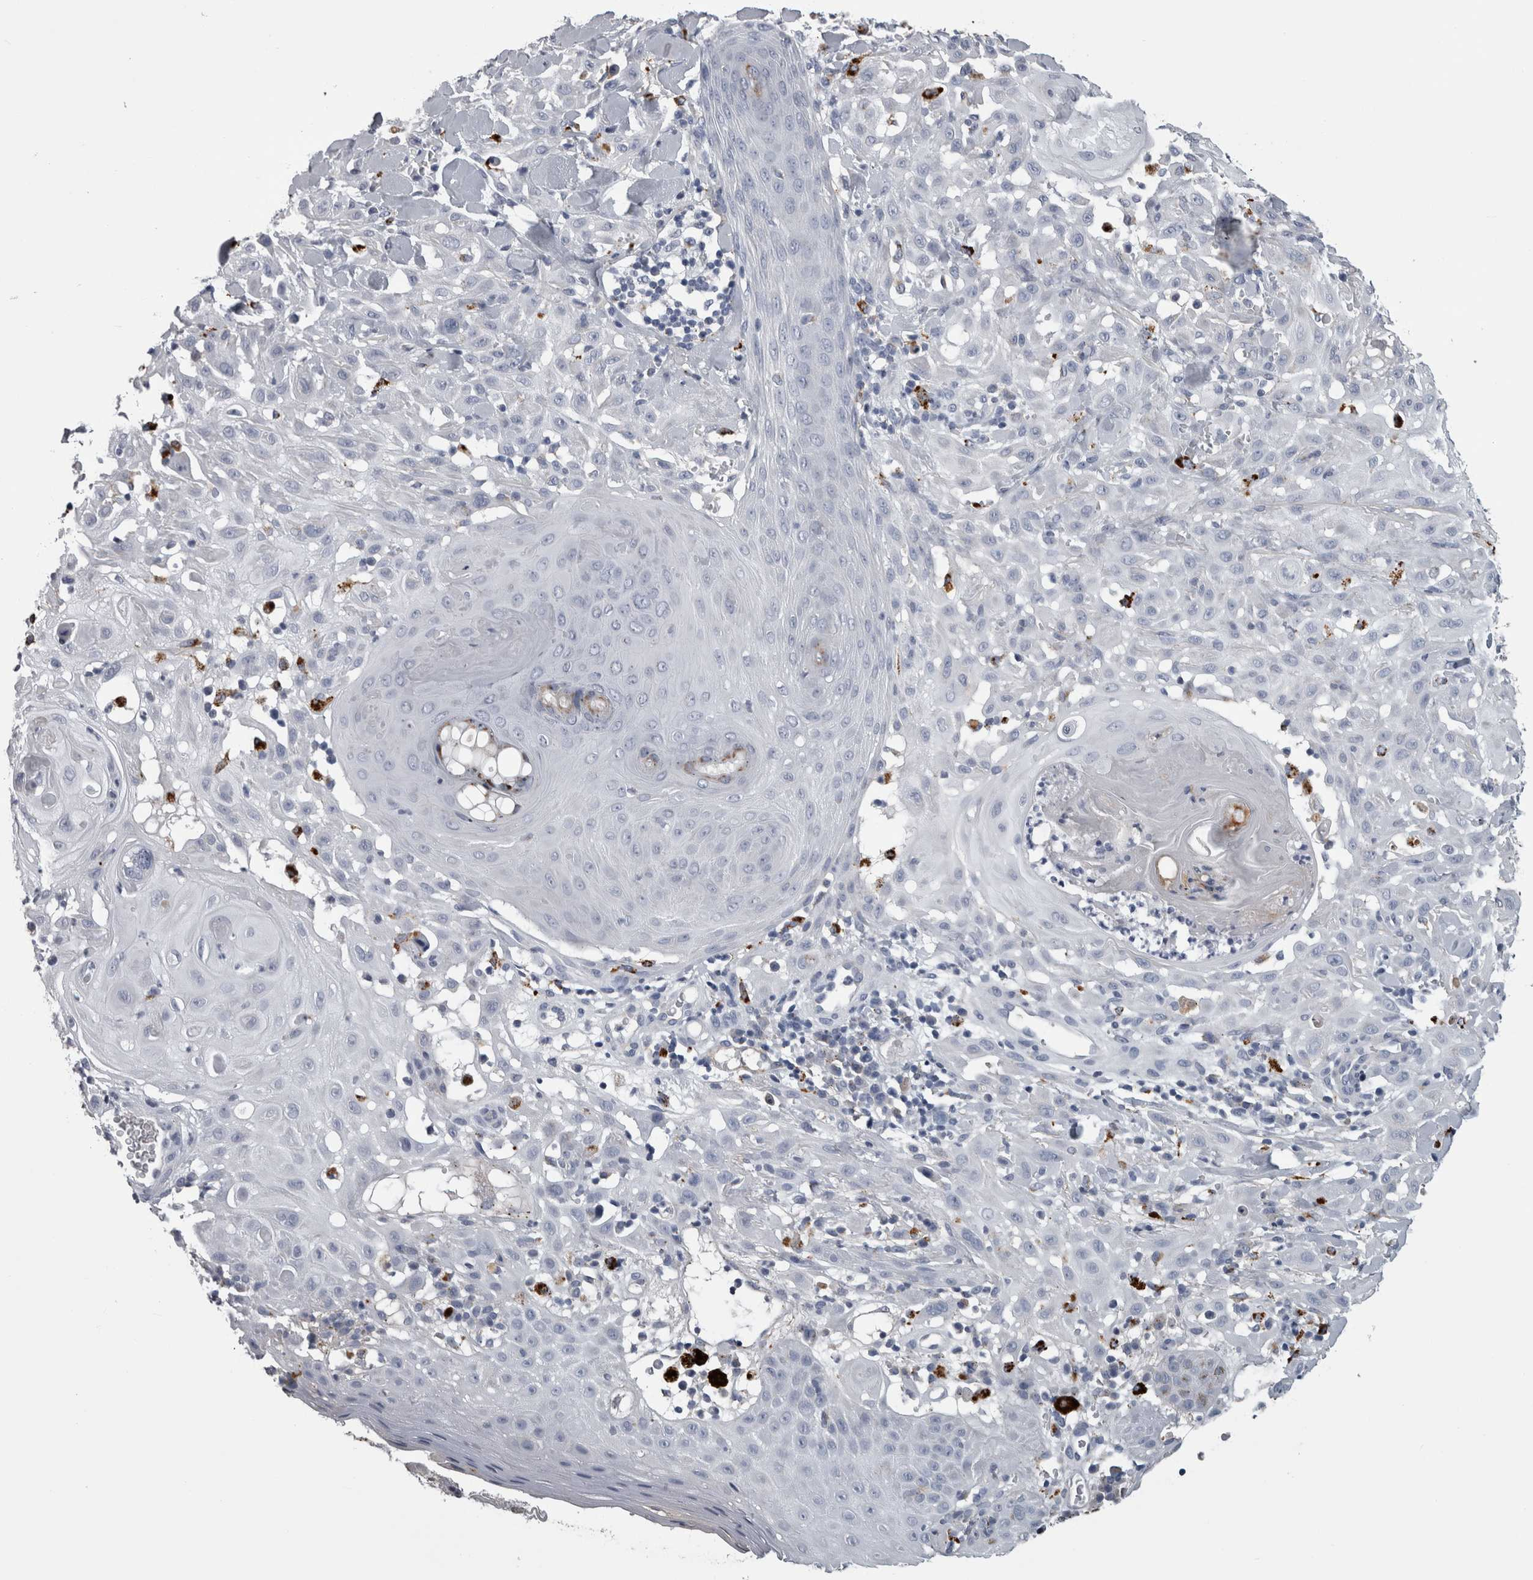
{"staining": {"intensity": "negative", "quantity": "none", "location": "none"}, "tissue": "skin cancer", "cell_type": "Tumor cells", "image_type": "cancer", "snomed": [{"axis": "morphology", "description": "Squamous cell carcinoma, NOS"}, {"axis": "topography", "description": "Skin"}], "caption": "DAB immunohistochemical staining of human skin squamous cell carcinoma exhibits no significant expression in tumor cells. Nuclei are stained in blue.", "gene": "DPP7", "patient": {"sex": "male", "age": 24}}